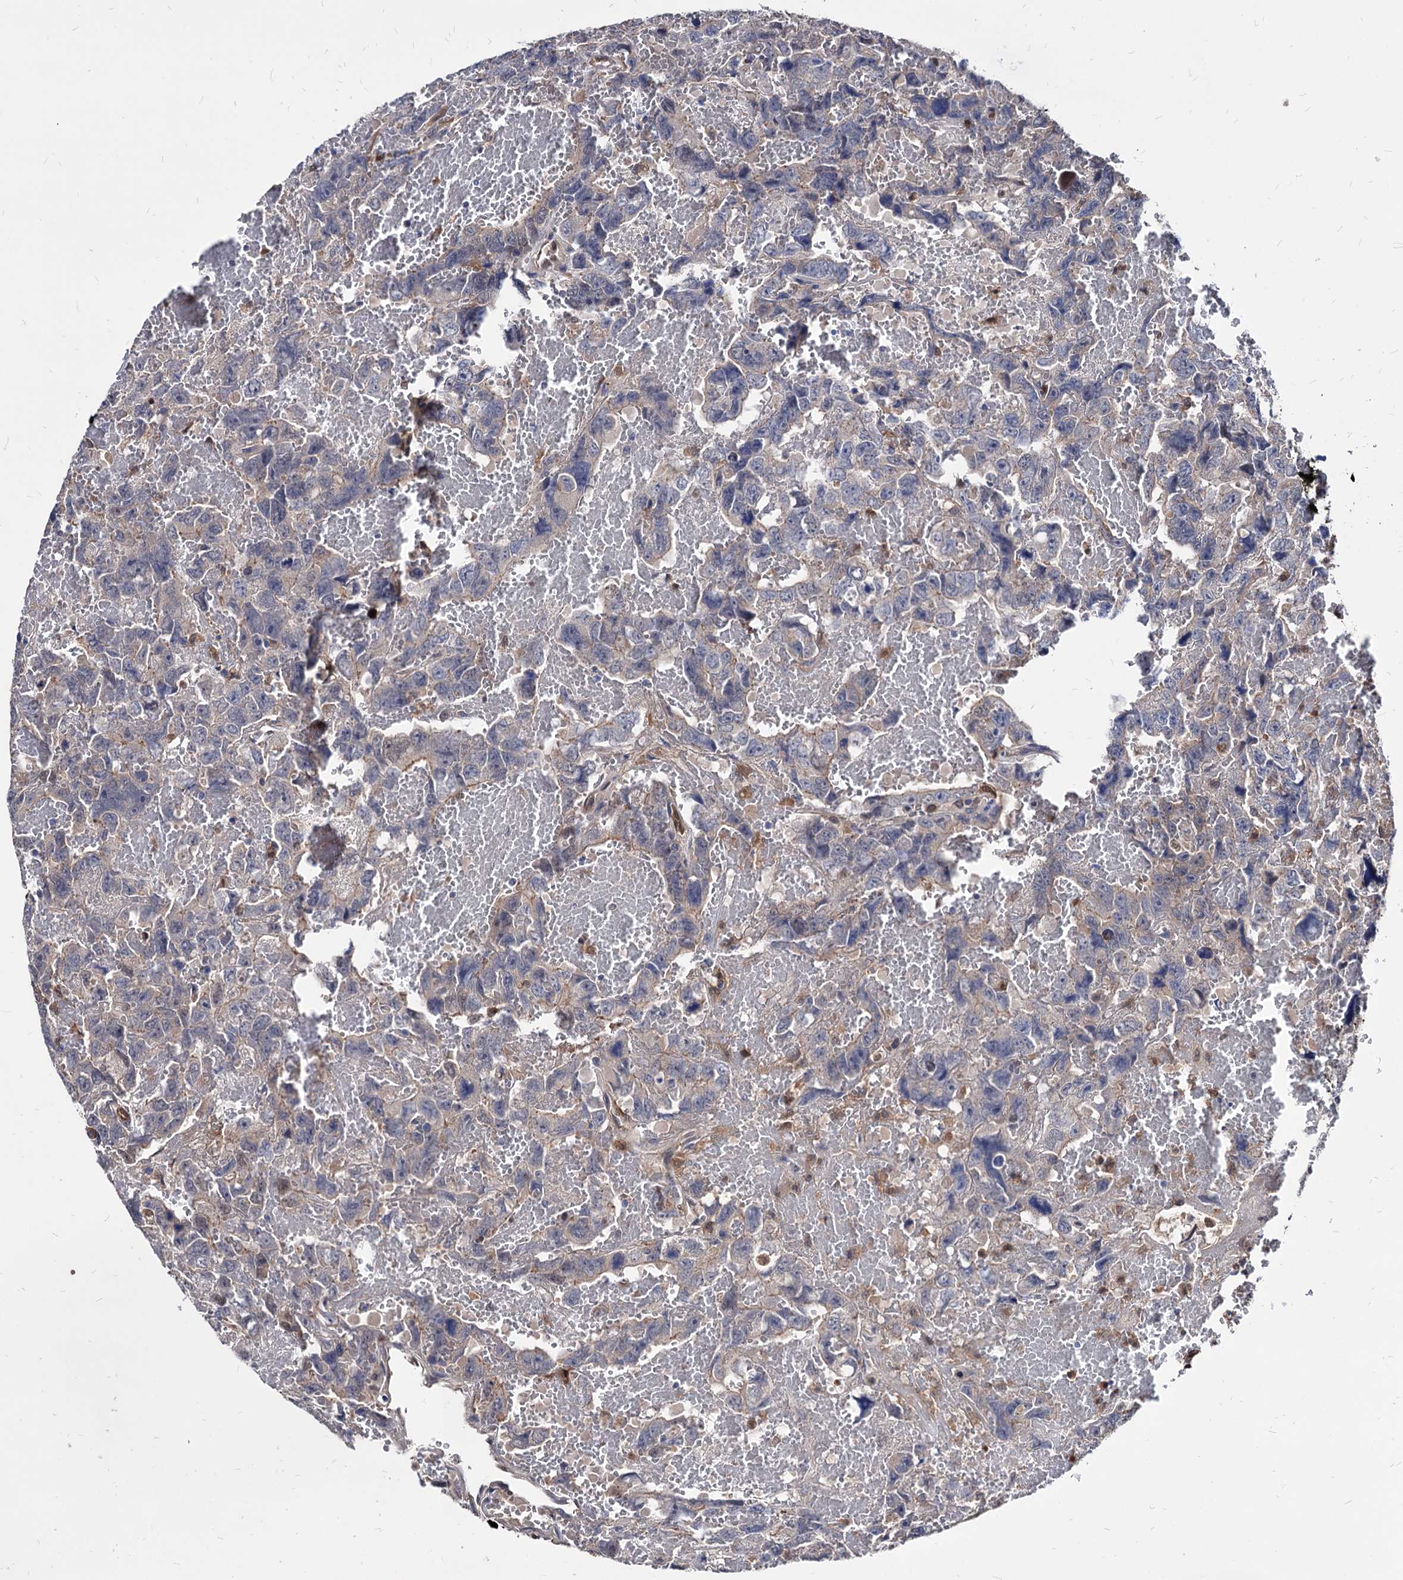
{"staining": {"intensity": "negative", "quantity": "none", "location": "none"}, "tissue": "testis cancer", "cell_type": "Tumor cells", "image_type": "cancer", "snomed": [{"axis": "morphology", "description": "Carcinoma, Embryonal, NOS"}, {"axis": "topography", "description": "Testis"}], "caption": "Immunohistochemistry (IHC) of embryonal carcinoma (testis) shows no expression in tumor cells.", "gene": "CPPED1", "patient": {"sex": "male", "age": 45}}